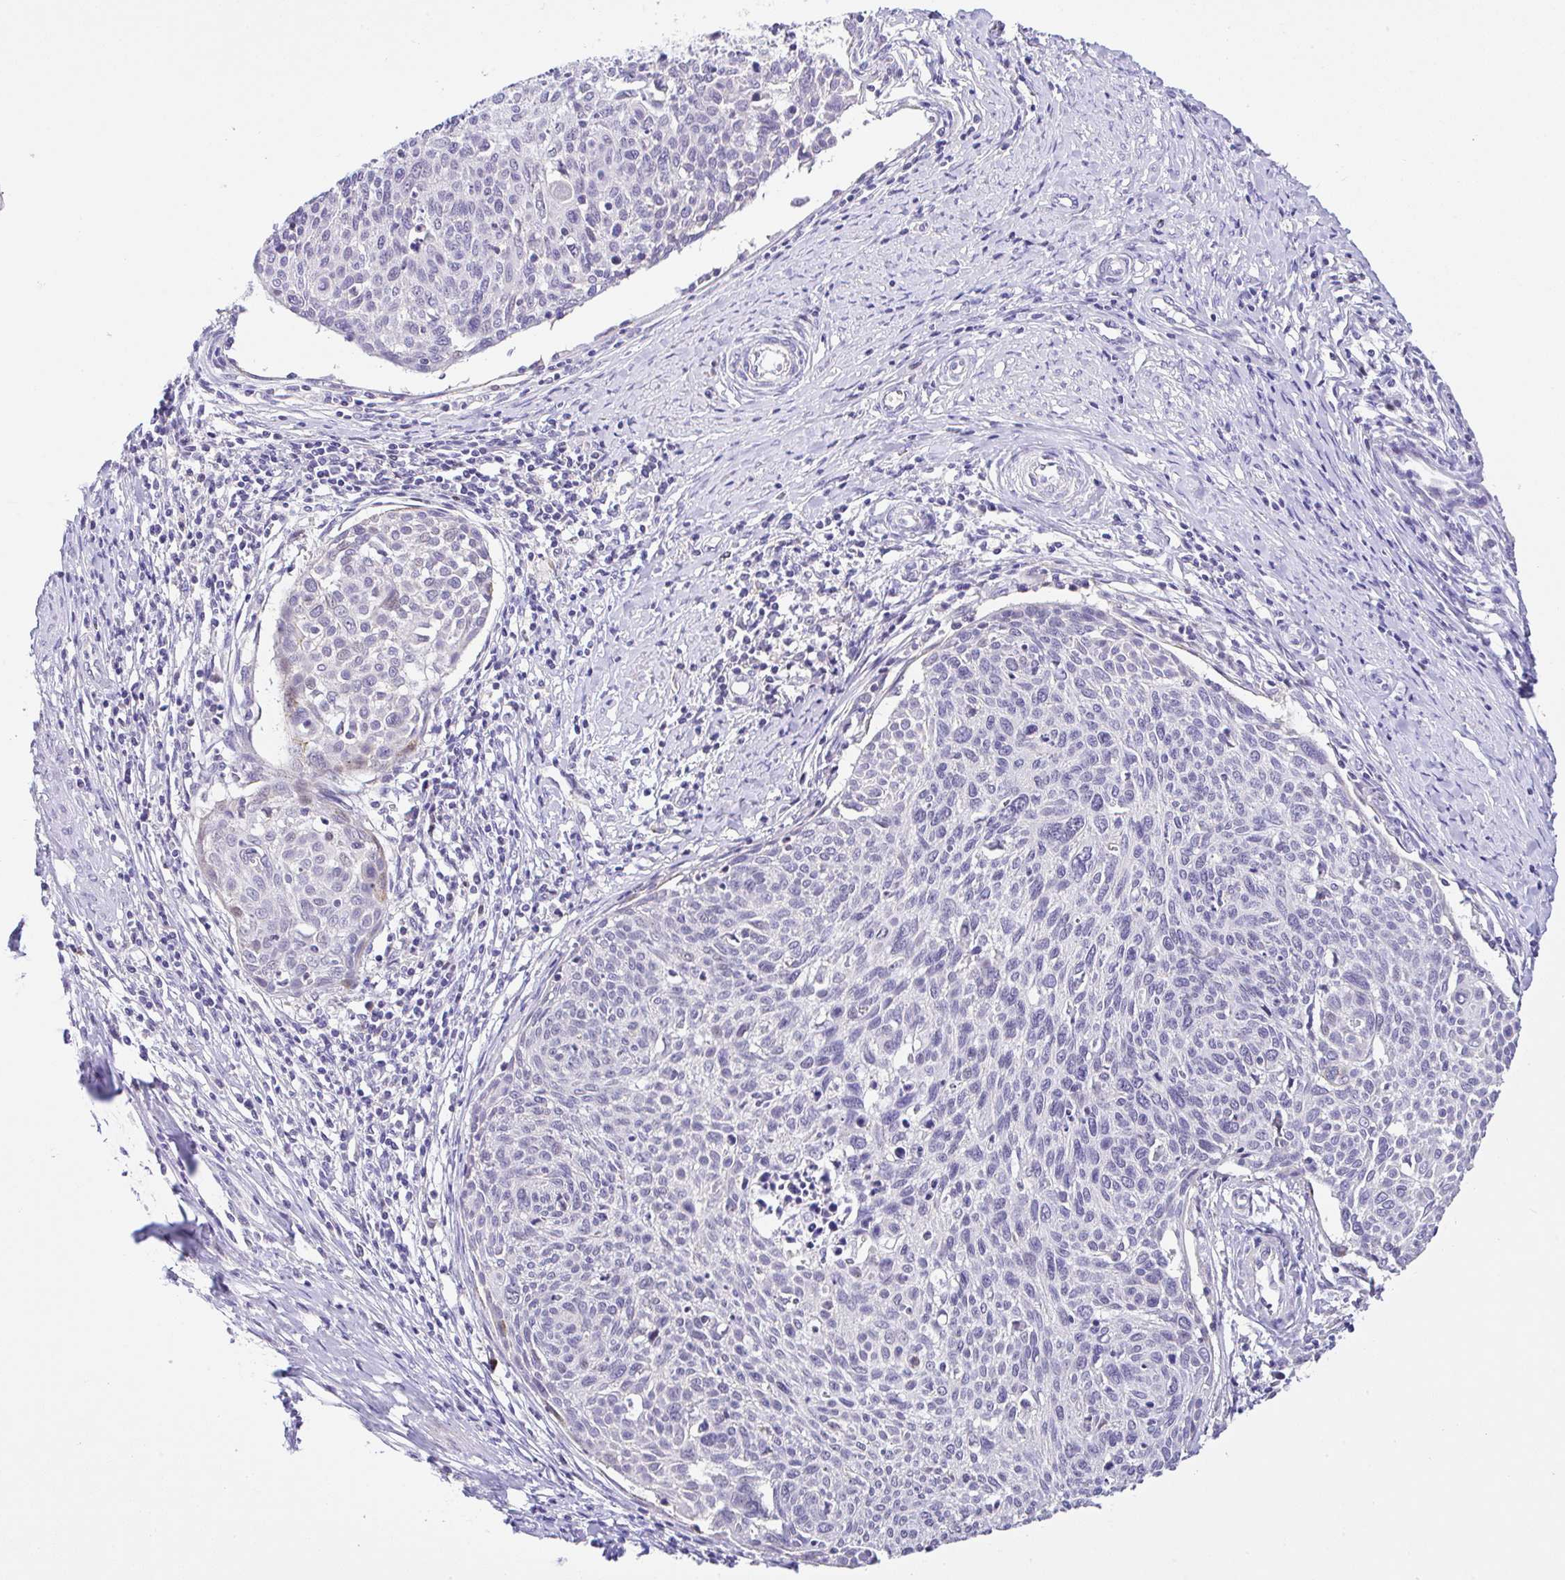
{"staining": {"intensity": "negative", "quantity": "none", "location": "none"}, "tissue": "cervical cancer", "cell_type": "Tumor cells", "image_type": "cancer", "snomed": [{"axis": "morphology", "description": "Squamous cell carcinoma, NOS"}, {"axis": "topography", "description": "Cervix"}], "caption": "Immunohistochemistry photomicrograph of human cervical cancer stained for a protein (brown), which reveals no positivity in tumor cells.", "gene": "CTU1", "patient": {"sex": "female", "age": 49}}